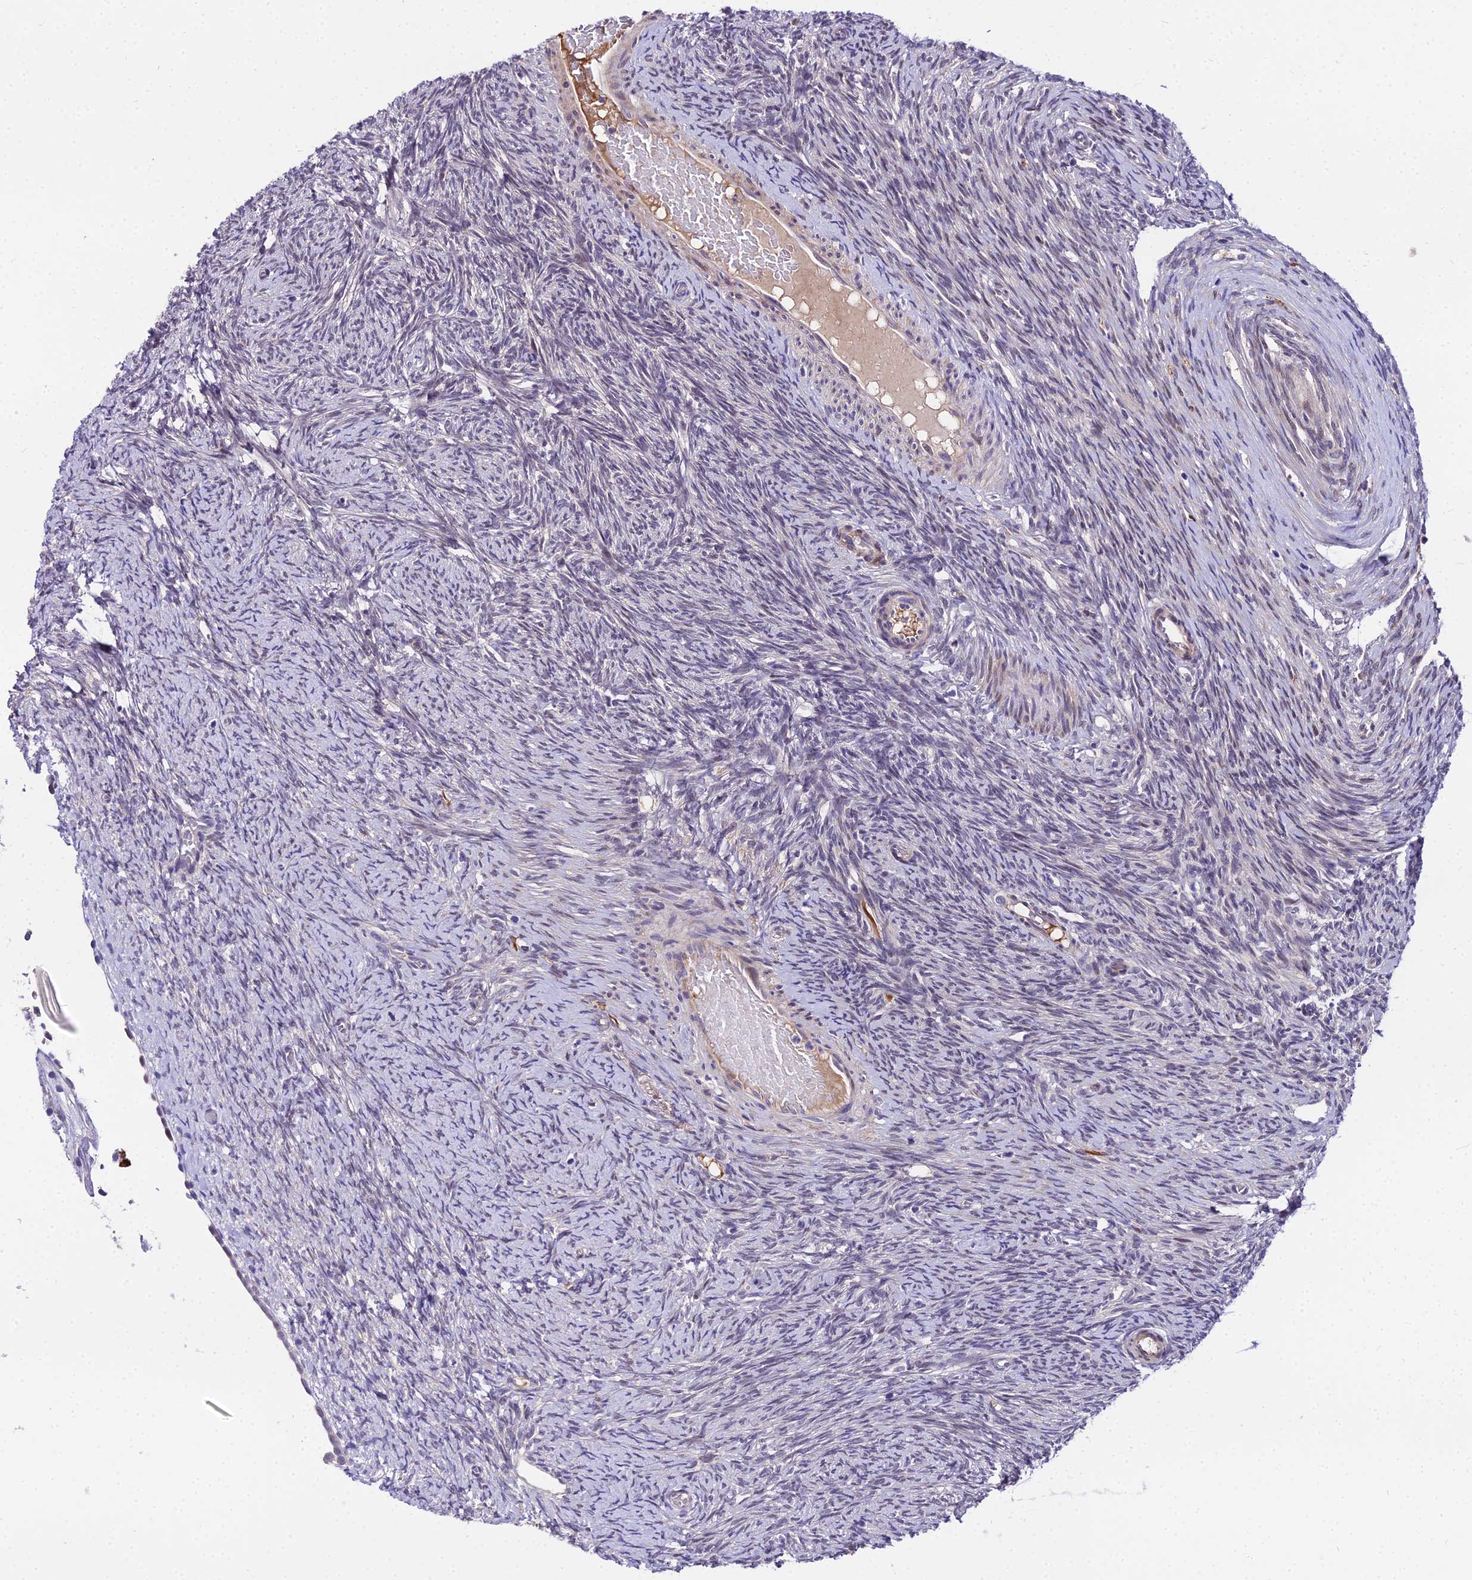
{"staining": {"intensity": "weak", "quantity": "<25%", "location": "nuclear"}, "tissue": "ovary", "cell_type": "Follicle cells", "image_type": "normal", "snomed": [{"axis": "morphology", "description": "Normal tissue, NOS"}, {"axis": "topography", "description": "Ovary"}], "caption": "Immunohistochemical staining of benign human ovary exhibits no significant staining in follicle cells. The staining is performed using DAB brown chromogen with nuclei counter-stained in using hematoxylin.", "gene": "TRIML2", "patient": {"sex": "female", "age": 44}}